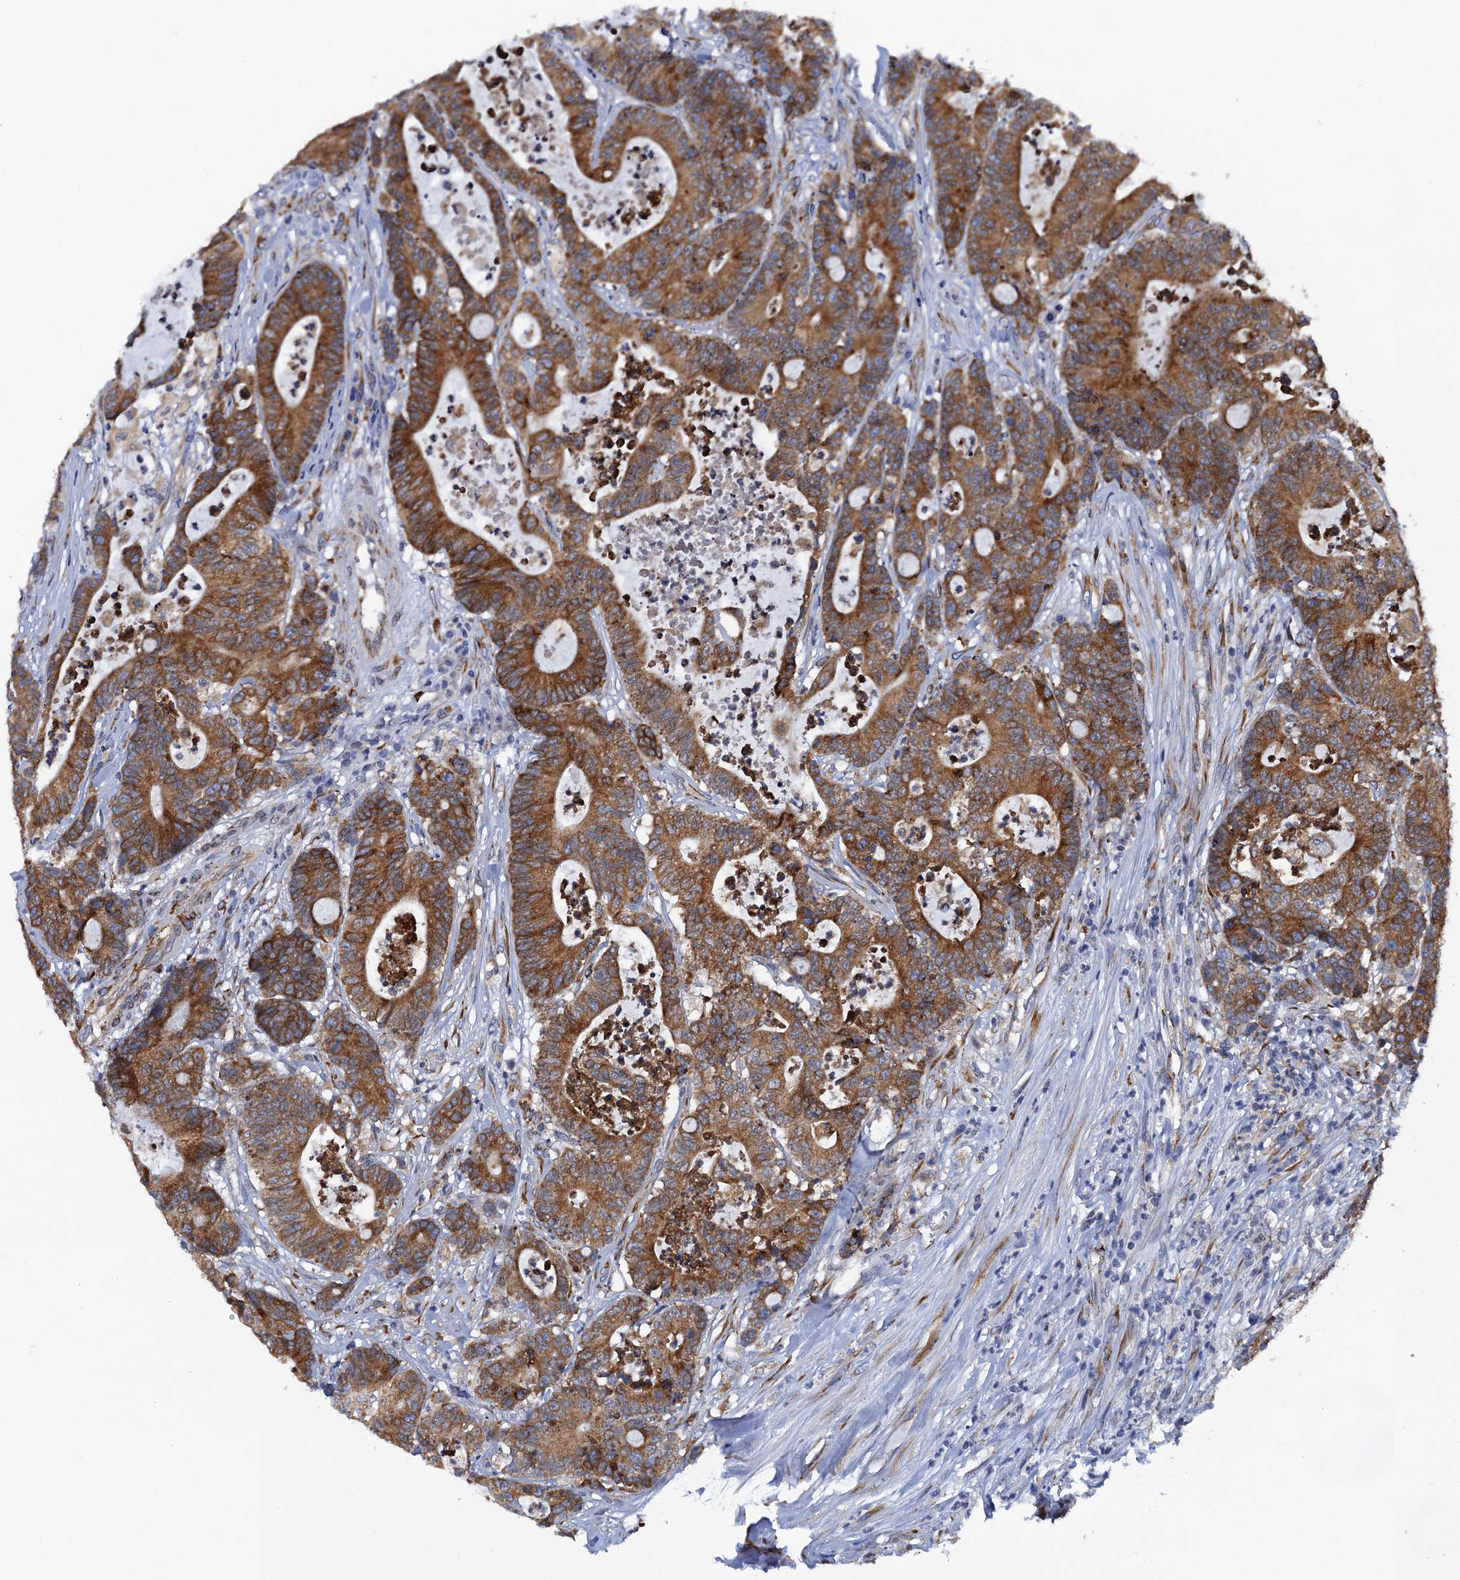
{"staining": {"intensity": "strong", "quantity": ">75%", "location": "cytoplasmic/membranous"}, "tissue": "colorectal cancer", "cell_type": "Tumor cells", "image_type": "cancer", "snomed": [{"axis": "morphology", "description": "Adenocarcinoma, NOS"}, {"axis": "topography", "description": "Colon"}], "caption": "This is a photomicrograph of immunohistochemistry (IHC) staining of colorectal cancer (adenocarcinoma), which shows strong staining in the cytoplasmic/membranous of tumor cells.", "gene": "POGLUT3", "patient": {"sex": "female", "age": 84}}